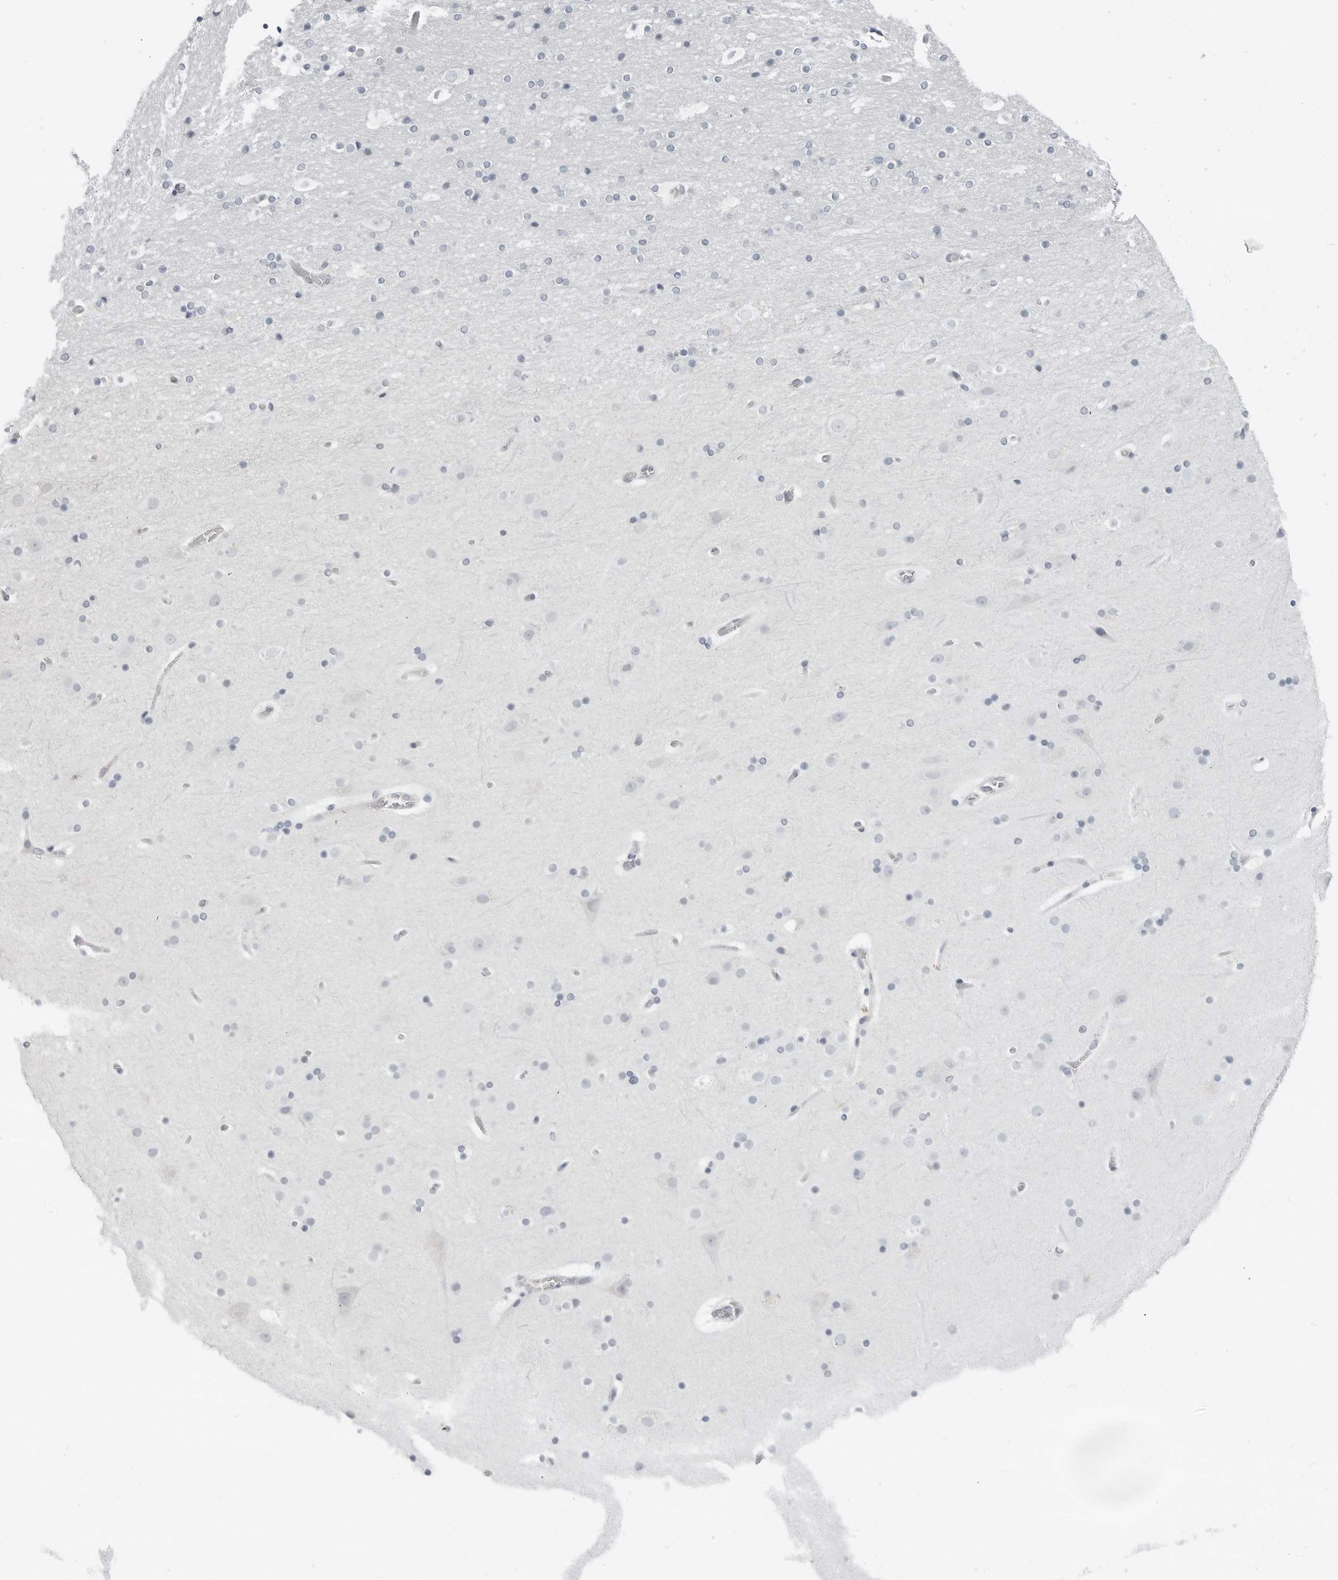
{"staining": {"intensity": "negative", "quantity": "none", "location": "none"}, "tissue": "cerebral cortex", "cell_type": "Endothelial cells", "image_type": "normal", "snomed": [{"axis": "morphology", "description": "Normal tissue, NOS"}, {"axis": "topography", "description": "Cerebral cortex"}], "caption": "Endothelial cells show no significant protein expression in benign cerebral cortex.", "gene": "XIRP1", "patient": {"sex": "male", "age": 57}}